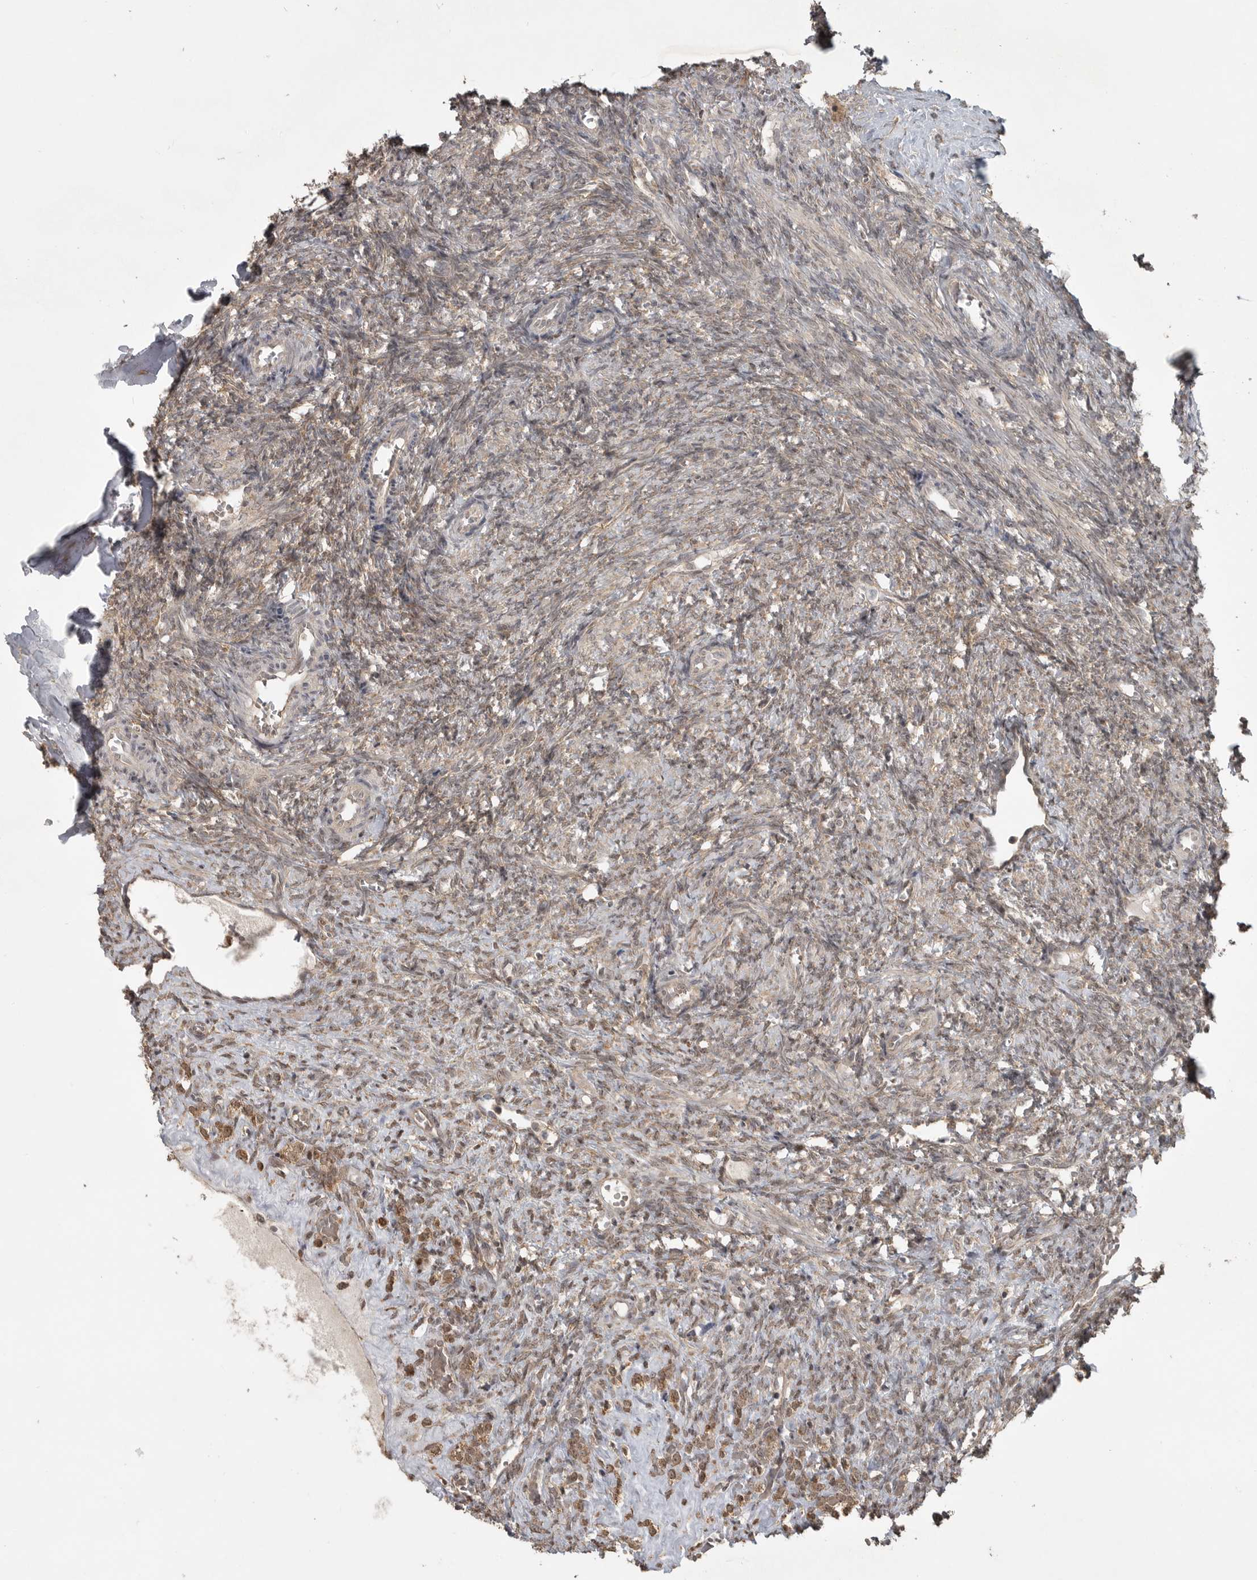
{"staining": {"intensity": "moderate", "quantity": ">75%", "location": "cytoplasmic/membranous"}, "tissue": "ovary", "cell_type": "Follicle cells", "image_type": "normal", "snomed": [{"axis": "morphology", "description": "Normal tissue, NOS"}, {"axis": "topography", "description": "Ovary"}], "caption": "The image exhibits immunohistochemical staining of benign ovary. There is moderate cytoplasmic/membranous staining is seen in about >75% of follicle cells.", "gene": "LLGL1", "patient": {"sex": "female", "age": 41}}